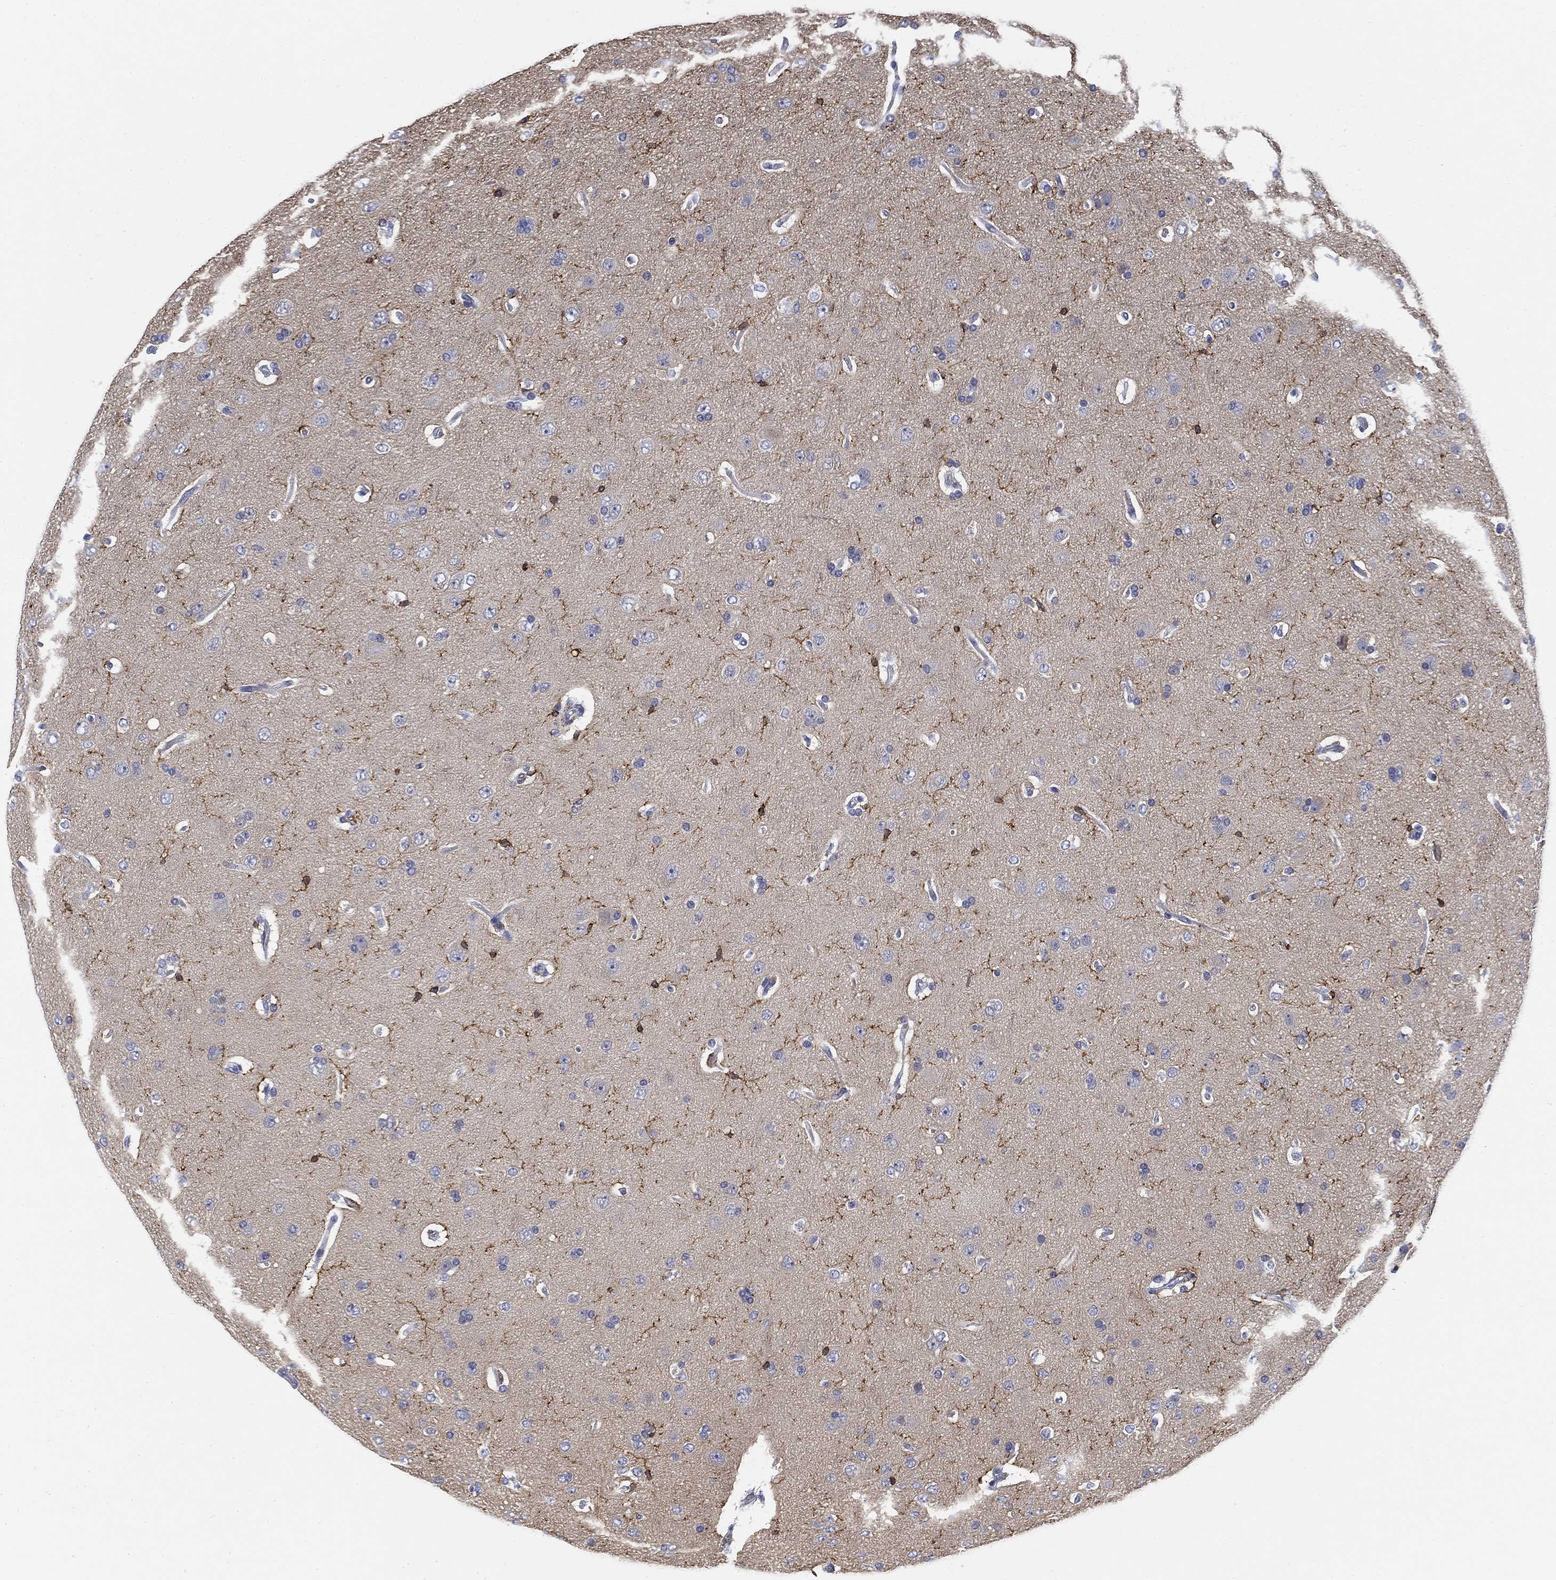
{"staining": {"intensity": "moderate", "quantity": "<25%", "location": "cytoplasmic/membranous"}, "tissue": "glioma", "cell_type": "Tumor cells", "image_type": "cancer", "snomed": [{"axis": "morphology", "description": "Glioma, malignant, NOS"}, {"axis": "topography", "description": "Cerebral cortex"}], "caption": "Protein expression analysis of glioma displays moderate cytoplasmic/membranous staining in approximately <25% of tumor cells. The staining was performed using DAB, with brown indicating positive protein expression. Nuclei are stained blue with hematoxylin.", "gene": "SLC2A5", "patient": {"sex": "male", "age": 58}}